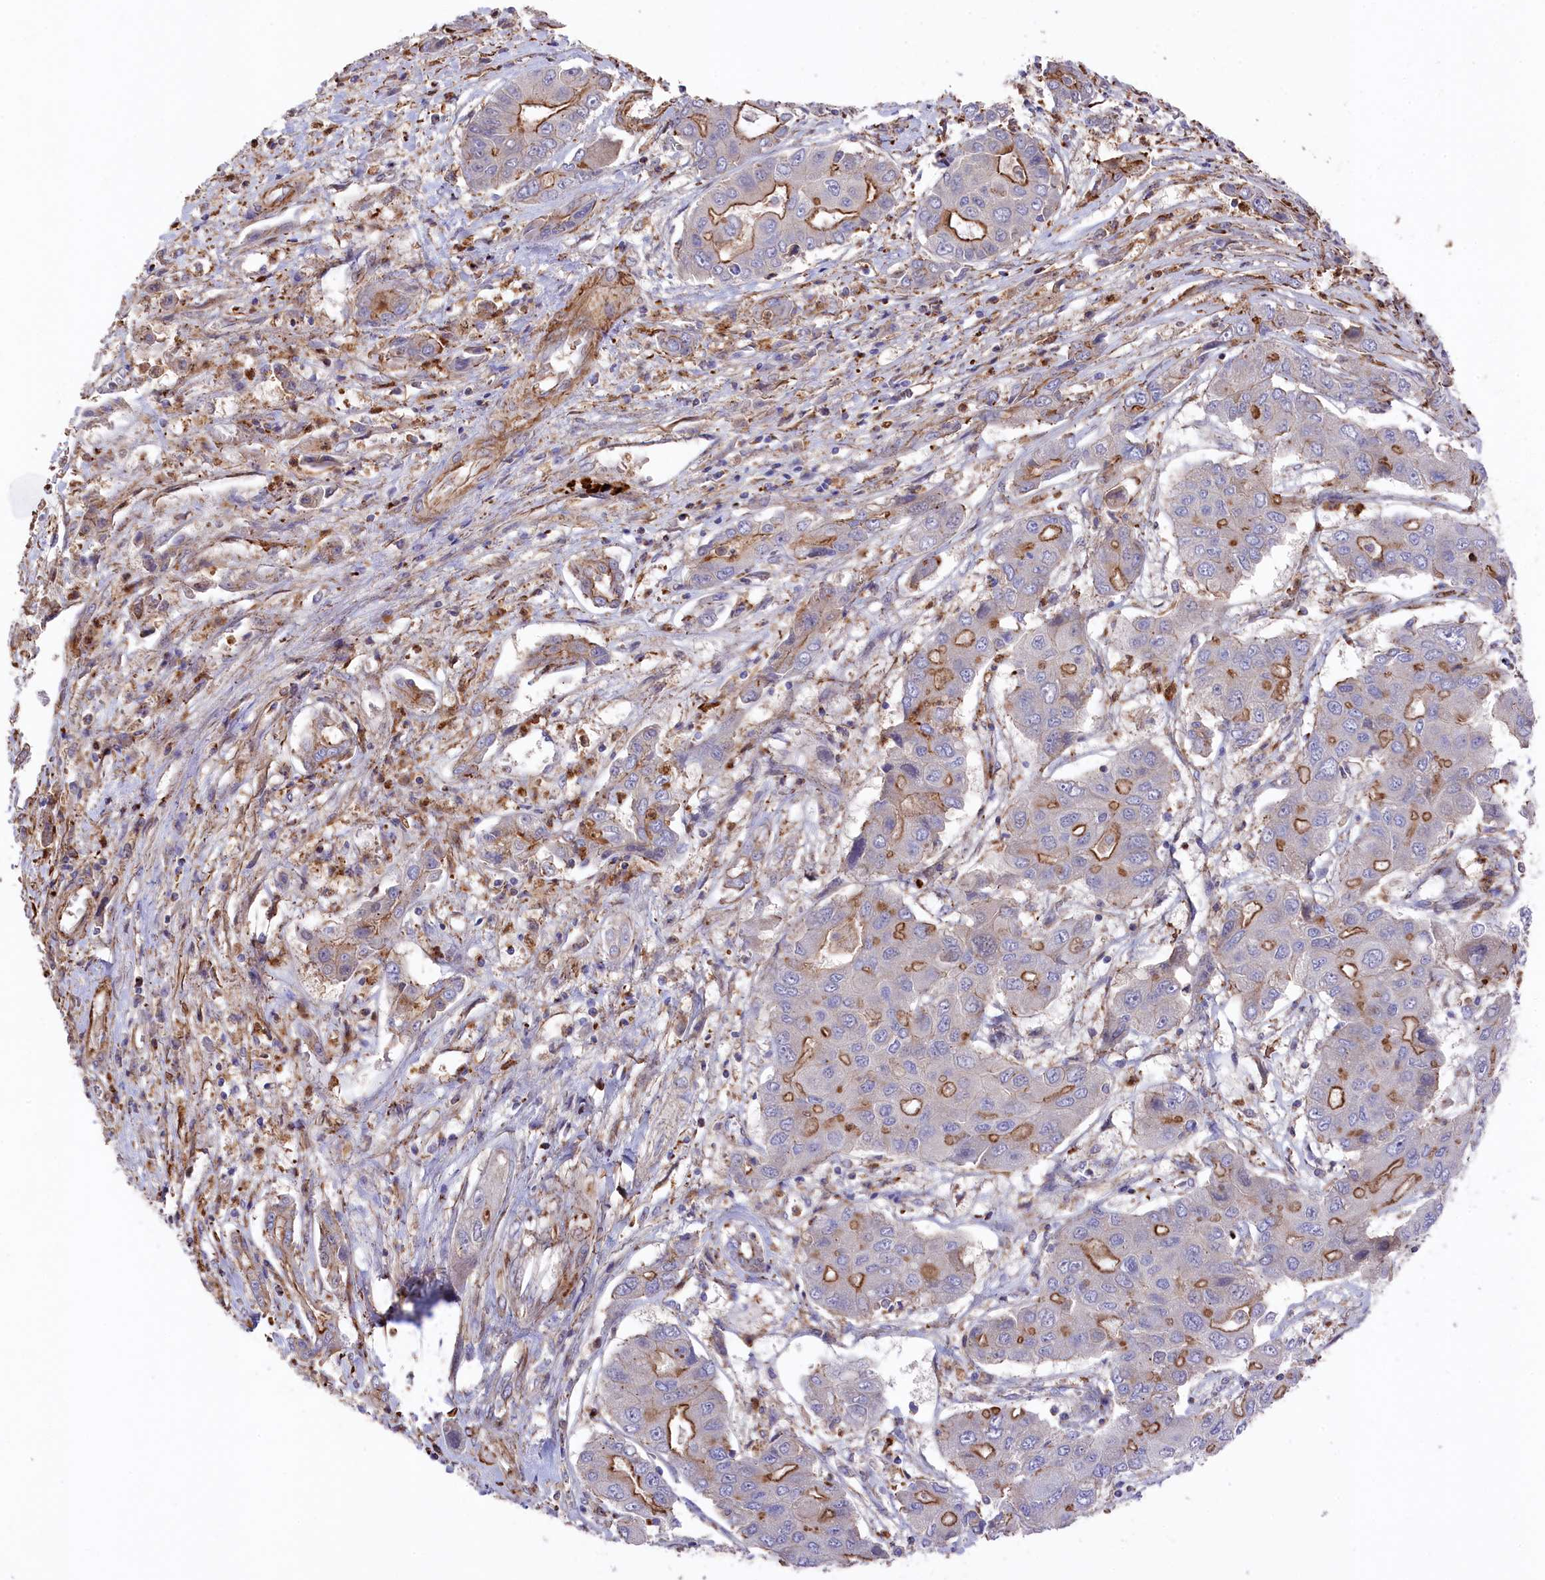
{"staining": {"intensity": "moderate", "quantity": "<25%", "location": "cytoplasmic/membranous"}, "tissue": "liver cancer", "cell_type": "Tumor cells", "image_type": "cancer", "snomed": [{"axis": "morphology", "description": "Cholangiocarcinoma"}, {"axis": "topography", "description": "Liver"}], "caption": "A high-resolution micrograph shows immunohistochemistry (IHC) staining of liver cancer (cholangiocarcinoma), which reveals moderate cytoplasmic/membranous staining in about <25% of tumor cells.", "gene": "RAPSN", "patient": {"sex": "male", "age": 67}}